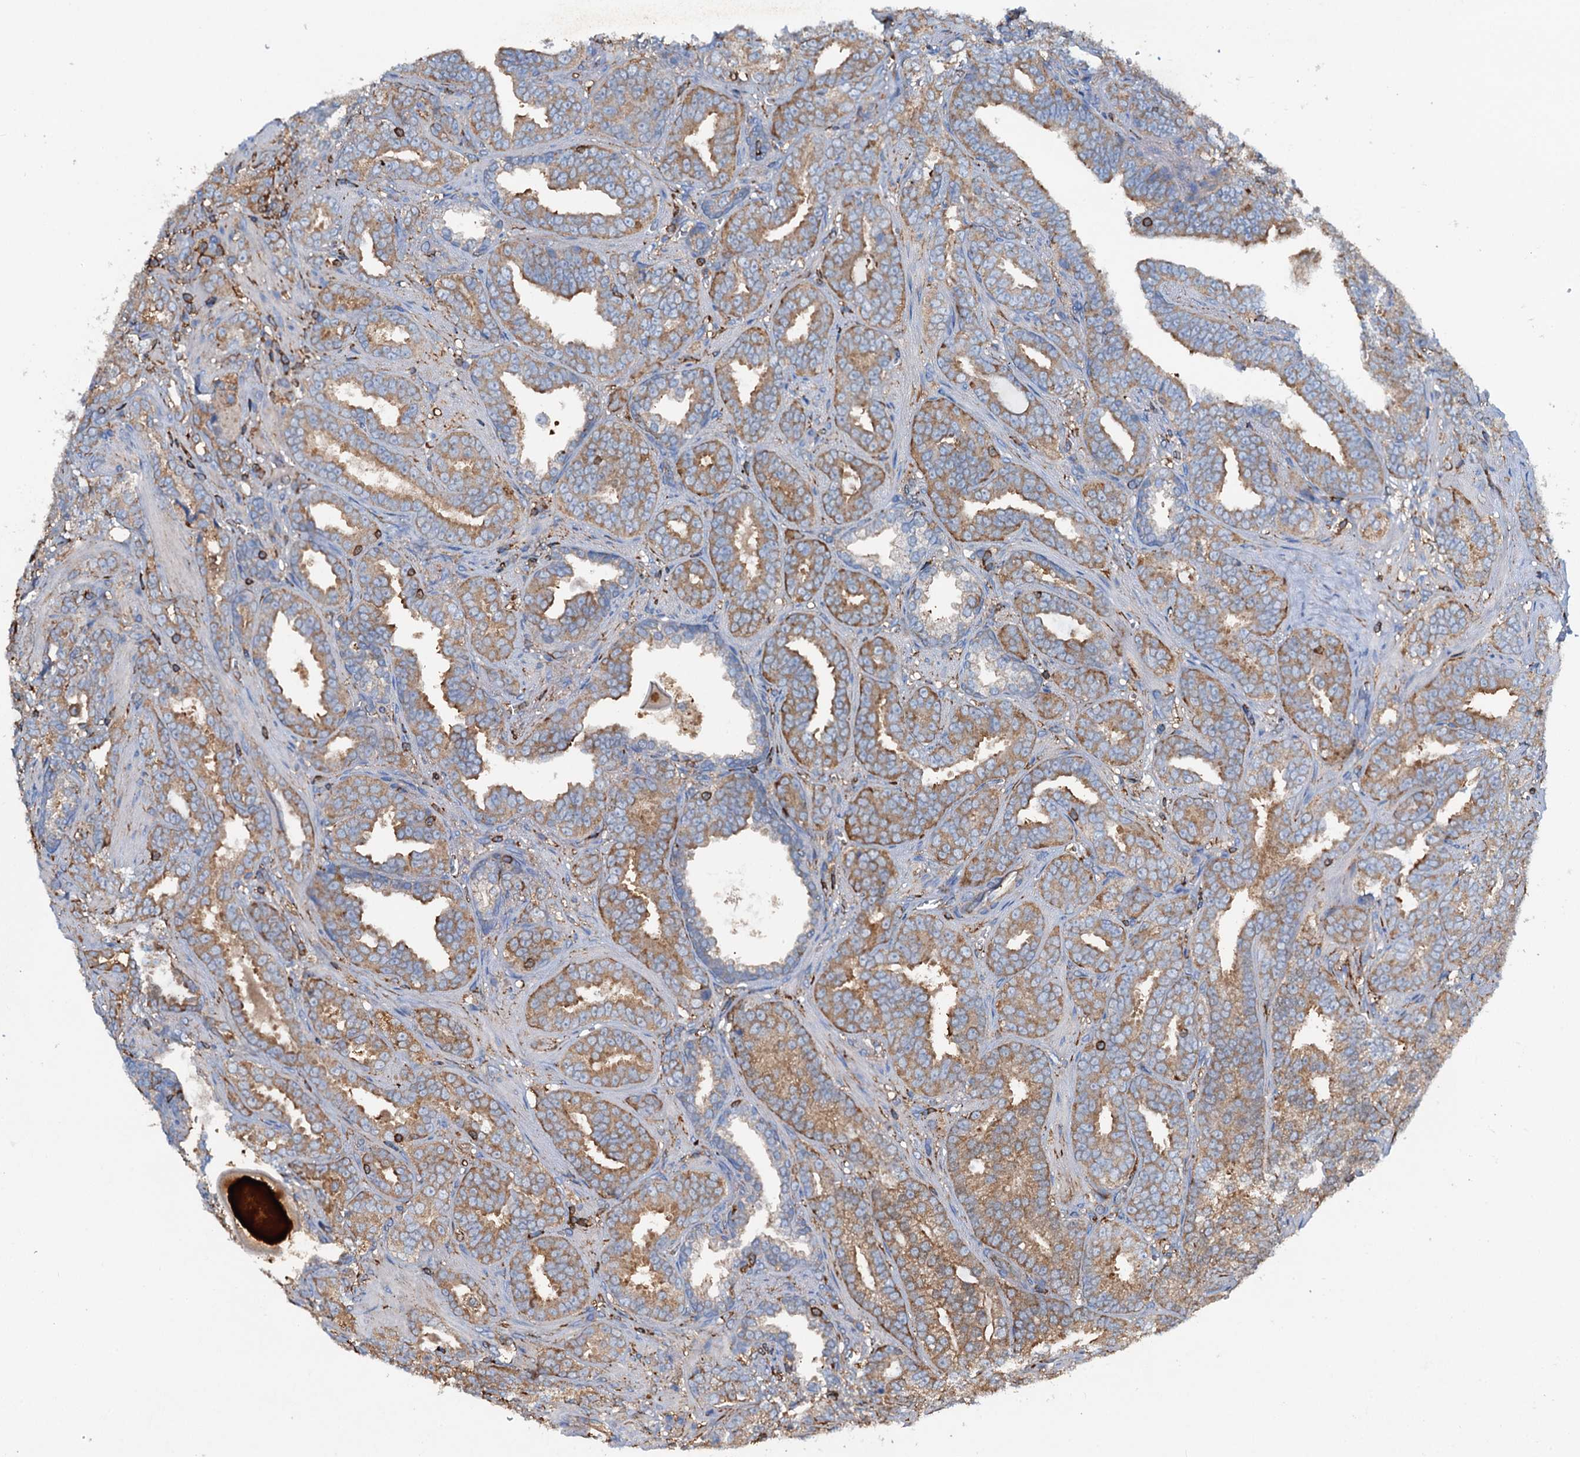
{"staining": {"intensity": "moderate", "quantity": "25%-75%", "location": "cytoplasmic/membranous"}, "tissue": "prostate cancer", "cell_type": "Tumor cells", "image_type": "cancer", "snomed": [{"axis": "morphology", "description": "Adenocarcinoma, High grade"}, {"axis": "topography", "description": "Prostate and seminal vesicle, NOS"}], "caption": "Immunohistochemistry histopathology image of human adenocarcinoma (high-grade) (prostate) stained for a protein (brown), which reveals medium levels of moderate cytoplasmic/membranous positivity in about 25%-75% of tumor cells.", "gene": "MS4A4E", "patient": {"sex": "male", "age": 67}}